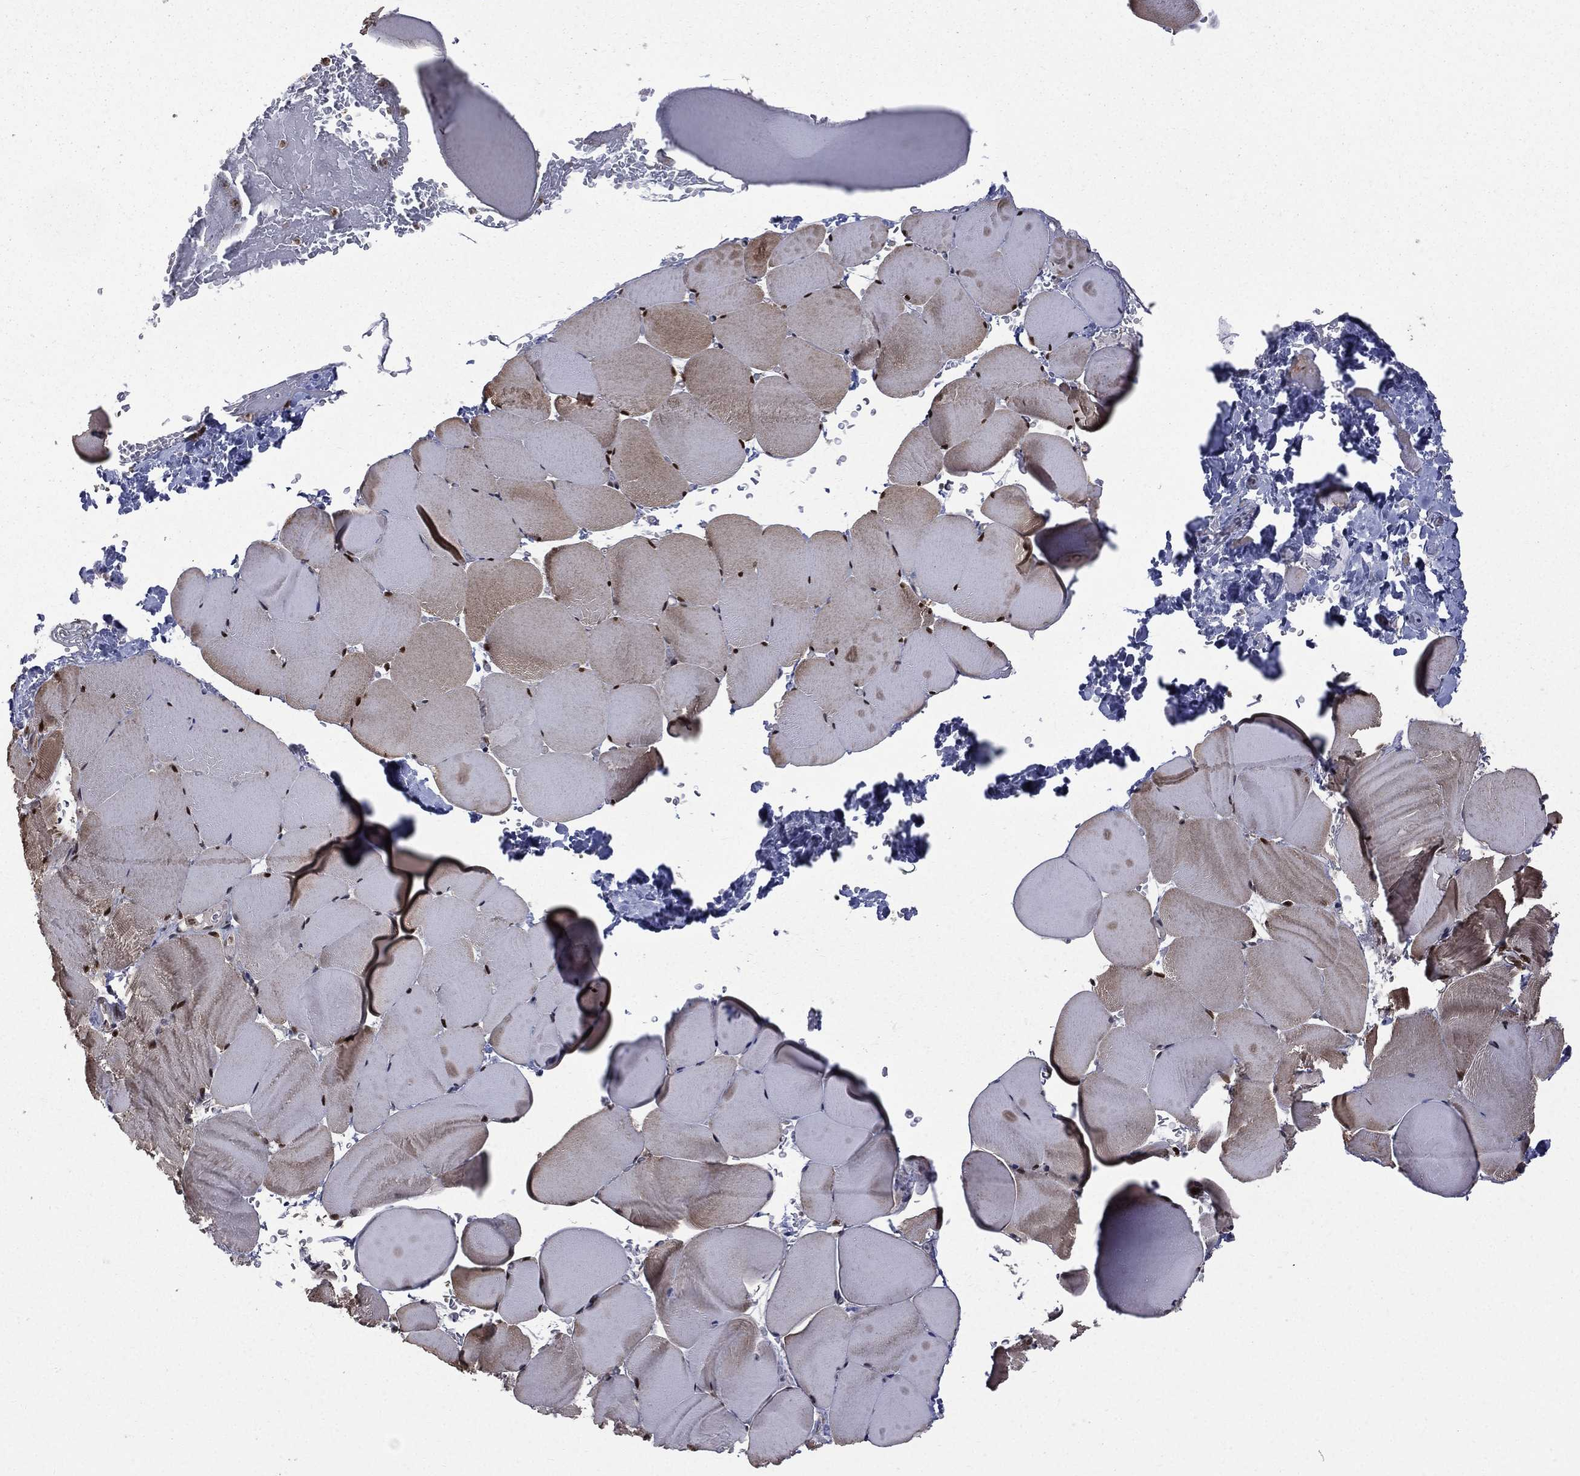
{"staining": {"intensity": "strong", "quantity": ">75%", "location": "nuclear"}, "tissue": "skeletal muscle", "cell_type": "Myocytes", "image_type": "normal", "snomed": [{"axis": "morphology", "description": "Normal tissue, NOS"}, {"axis": "topography", "description": "Skeletal muscle"}], "caption": "Protein staining displays strong nuclear positivity in about >75% of myocytes in benign skeletal muscle.", "gene": "JMJD6", "patient": {"sex": "female", "age": 37}}